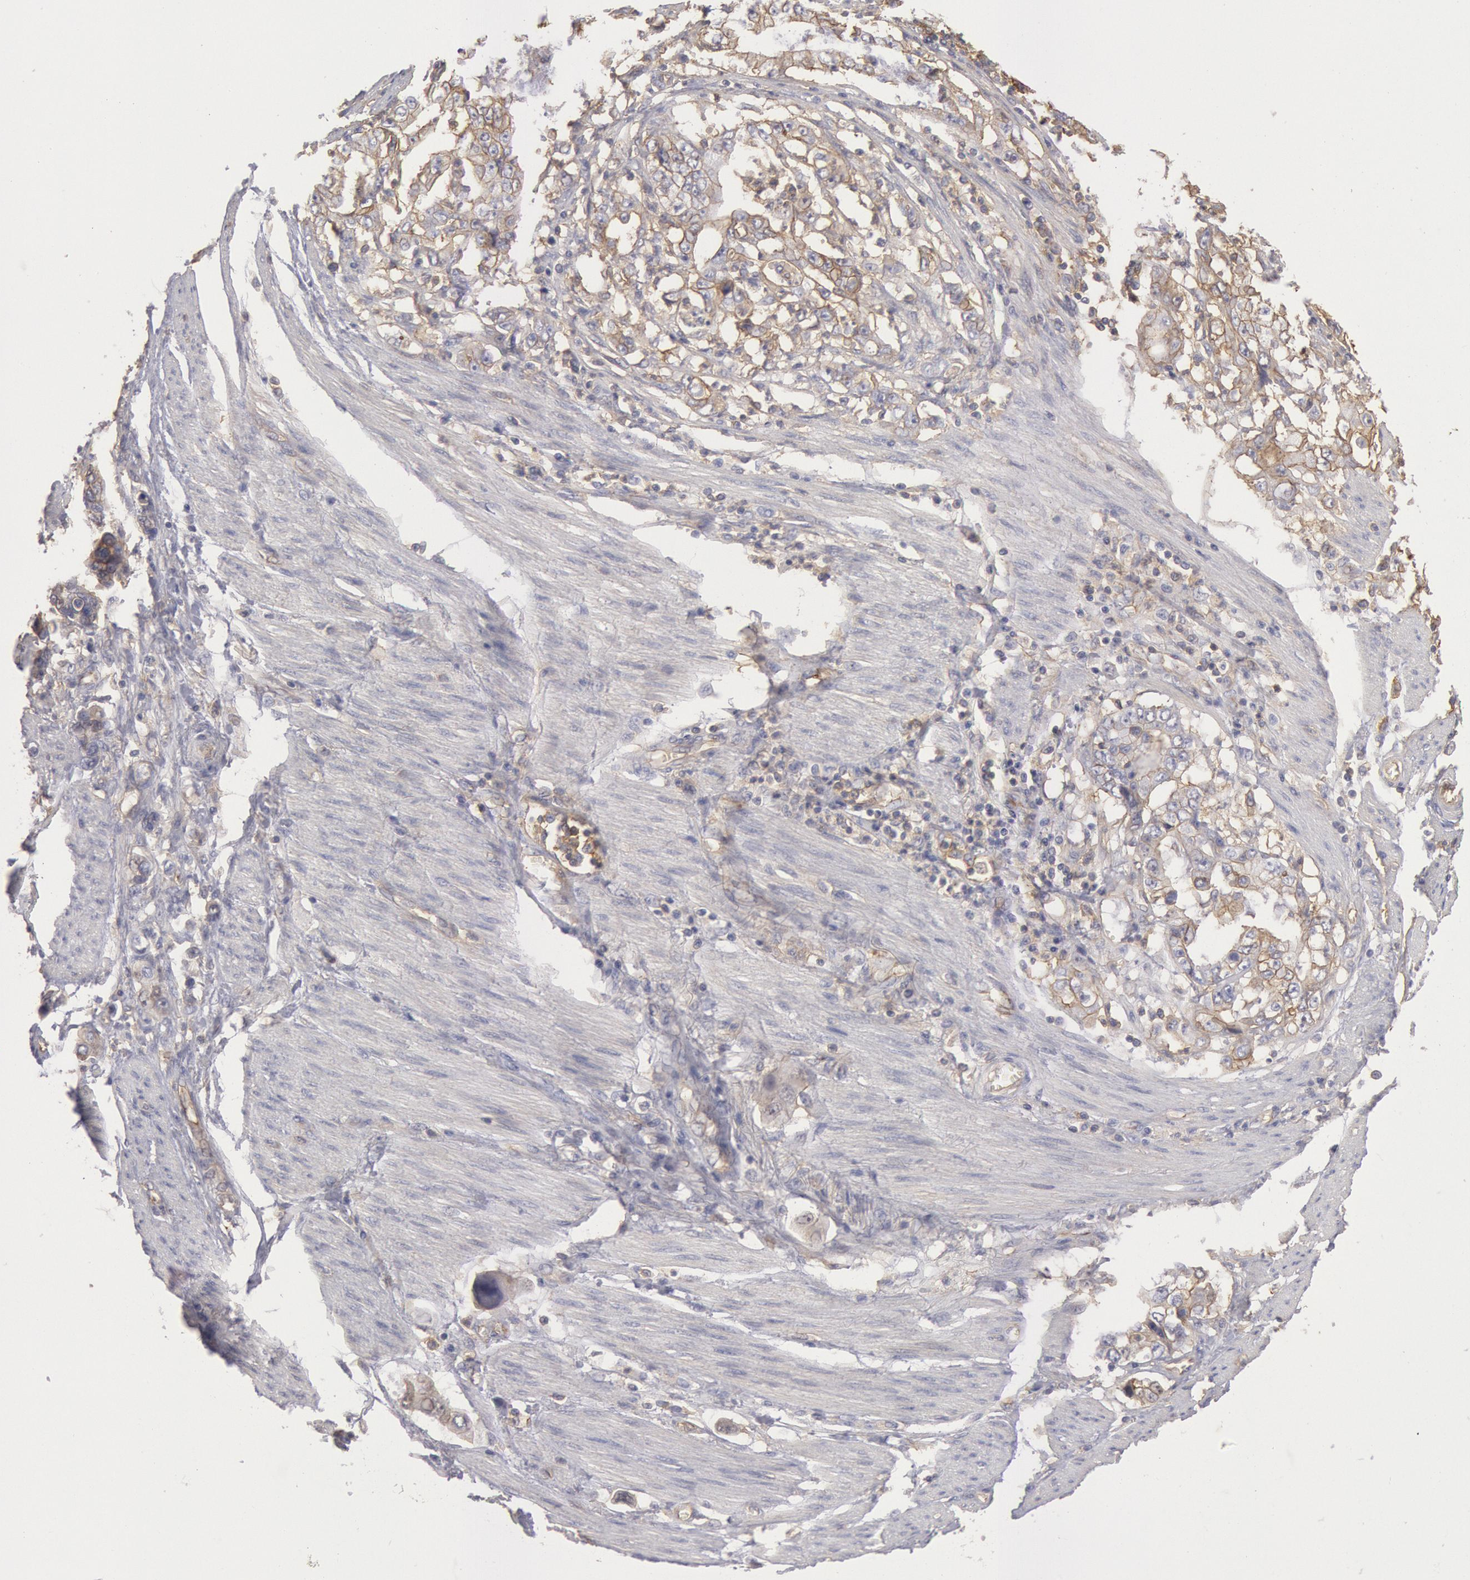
{"staining": {"intensity": "weak", "quantity": "25%-75%", "location": "cytoplasmic/membranous"}, "tissue": "stomach cancer", "cell_type": "Tumor cells", "image_type": "cancer", "snomed": [{"axis": "morphology", "description": "Adenocarcinoma, NOS"}, {"axis": "topography", "description": "Pancreas"}, {"axis": "topography", "description": "Stomach, upper"}], "caption": "An image showing weak cytoplasmic/membranous positivity in approximately 25%-75% of tumor cells in stomach cancer, as visualized by brown immunohistochemical staining.", "gene": "SNAP23", "patient": {"sex": "male", "age": 77}}